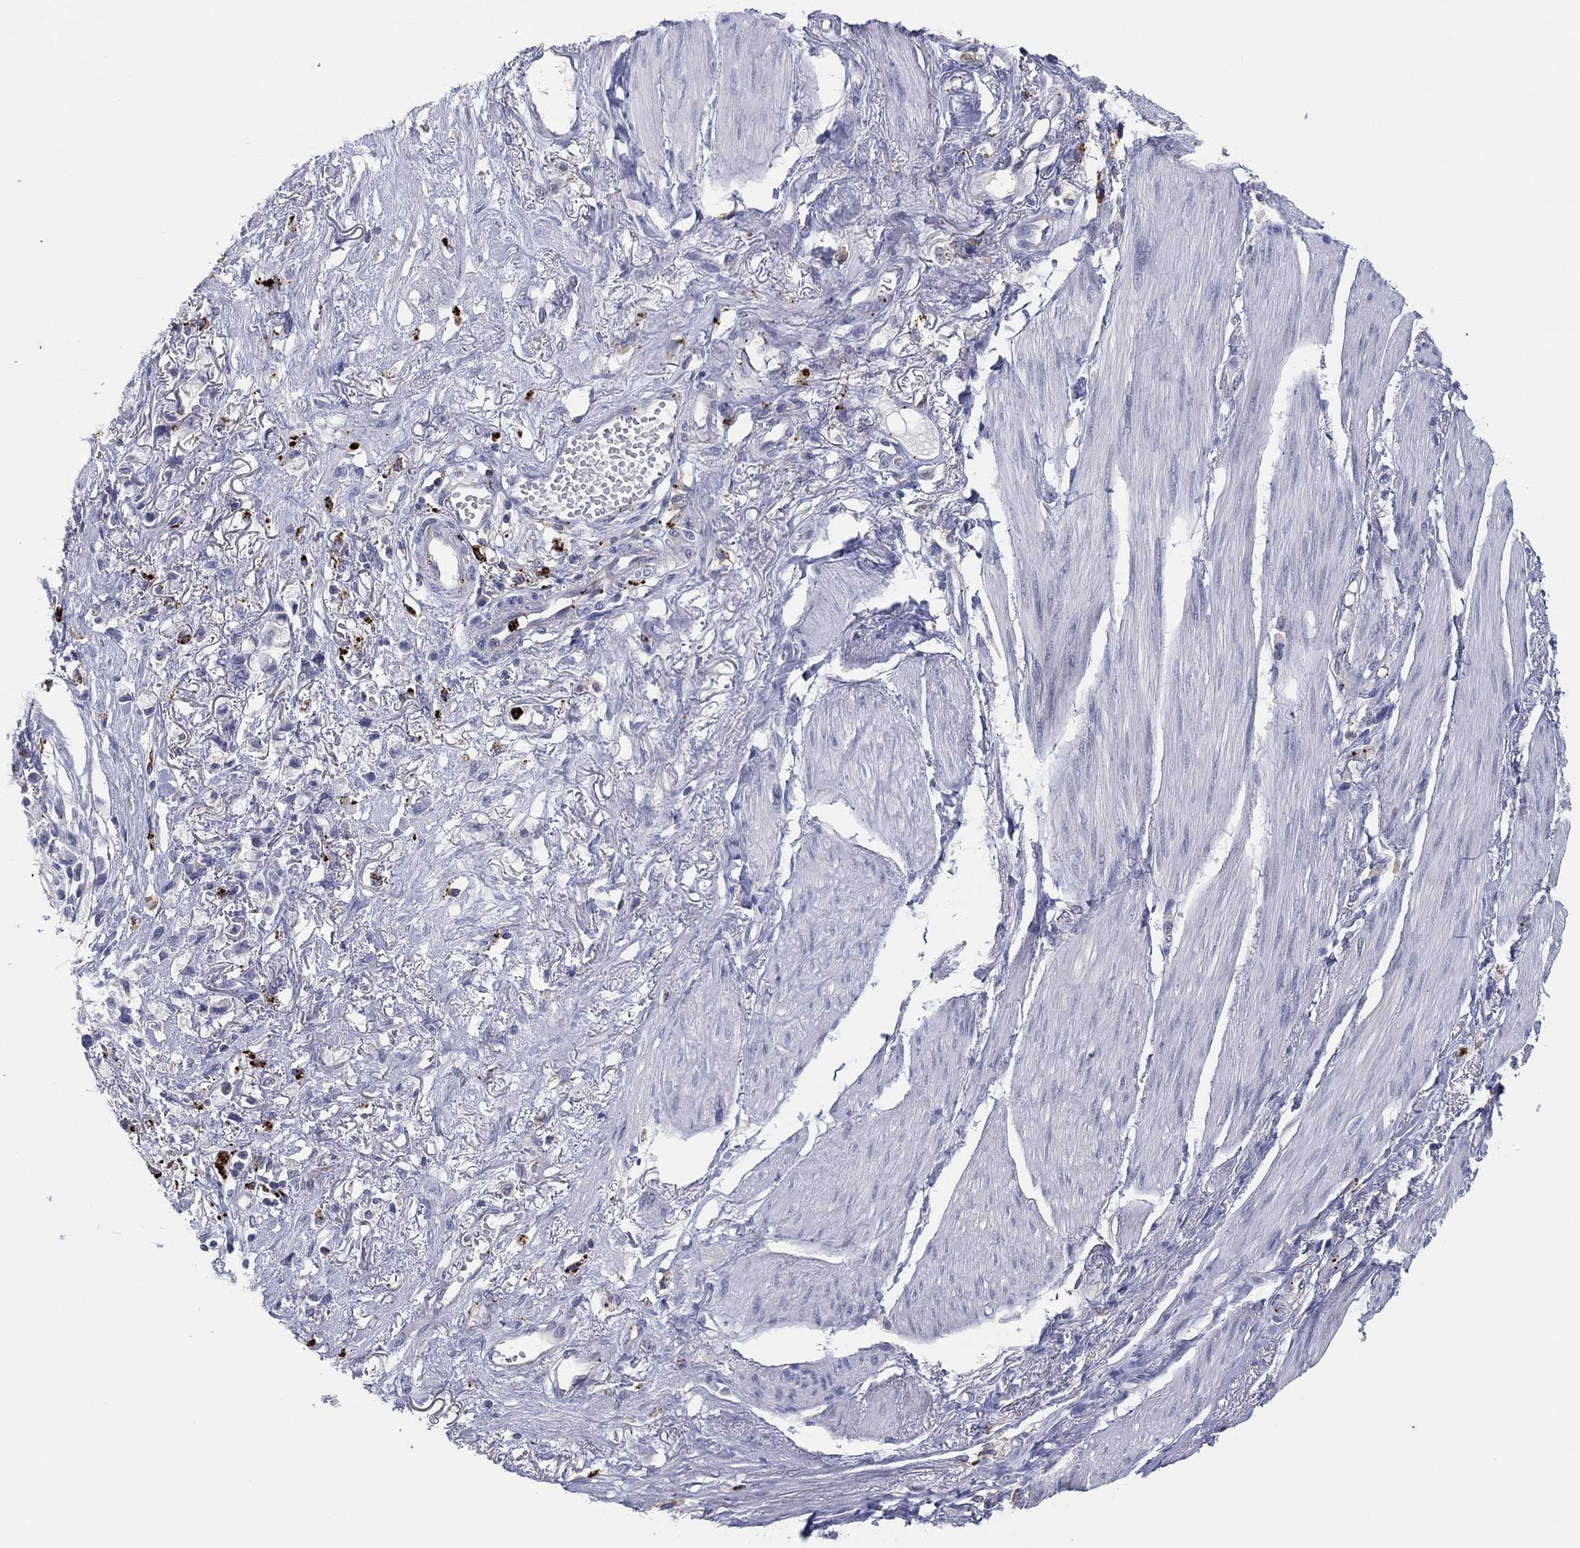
{"staining": {"intensity": "negative", "quantity": "none", "location": "none"}, "tissue": "stomach cancer", "cell_type": "Tumor cells", "image_type": "cancer", "snomed": [{"axis": "morphology", "description": "Adenocarcinoma, NOS"}, {"axis": "topography", "description": "Stomach"}], "caption": "An IHC micrograph of stomach adenocarcinoma is shown. There is no staining in tumor cells of stomach adenocarcinoma.", "gene": "PLAC8", "patient": {"sex": "female", "age": 81}}